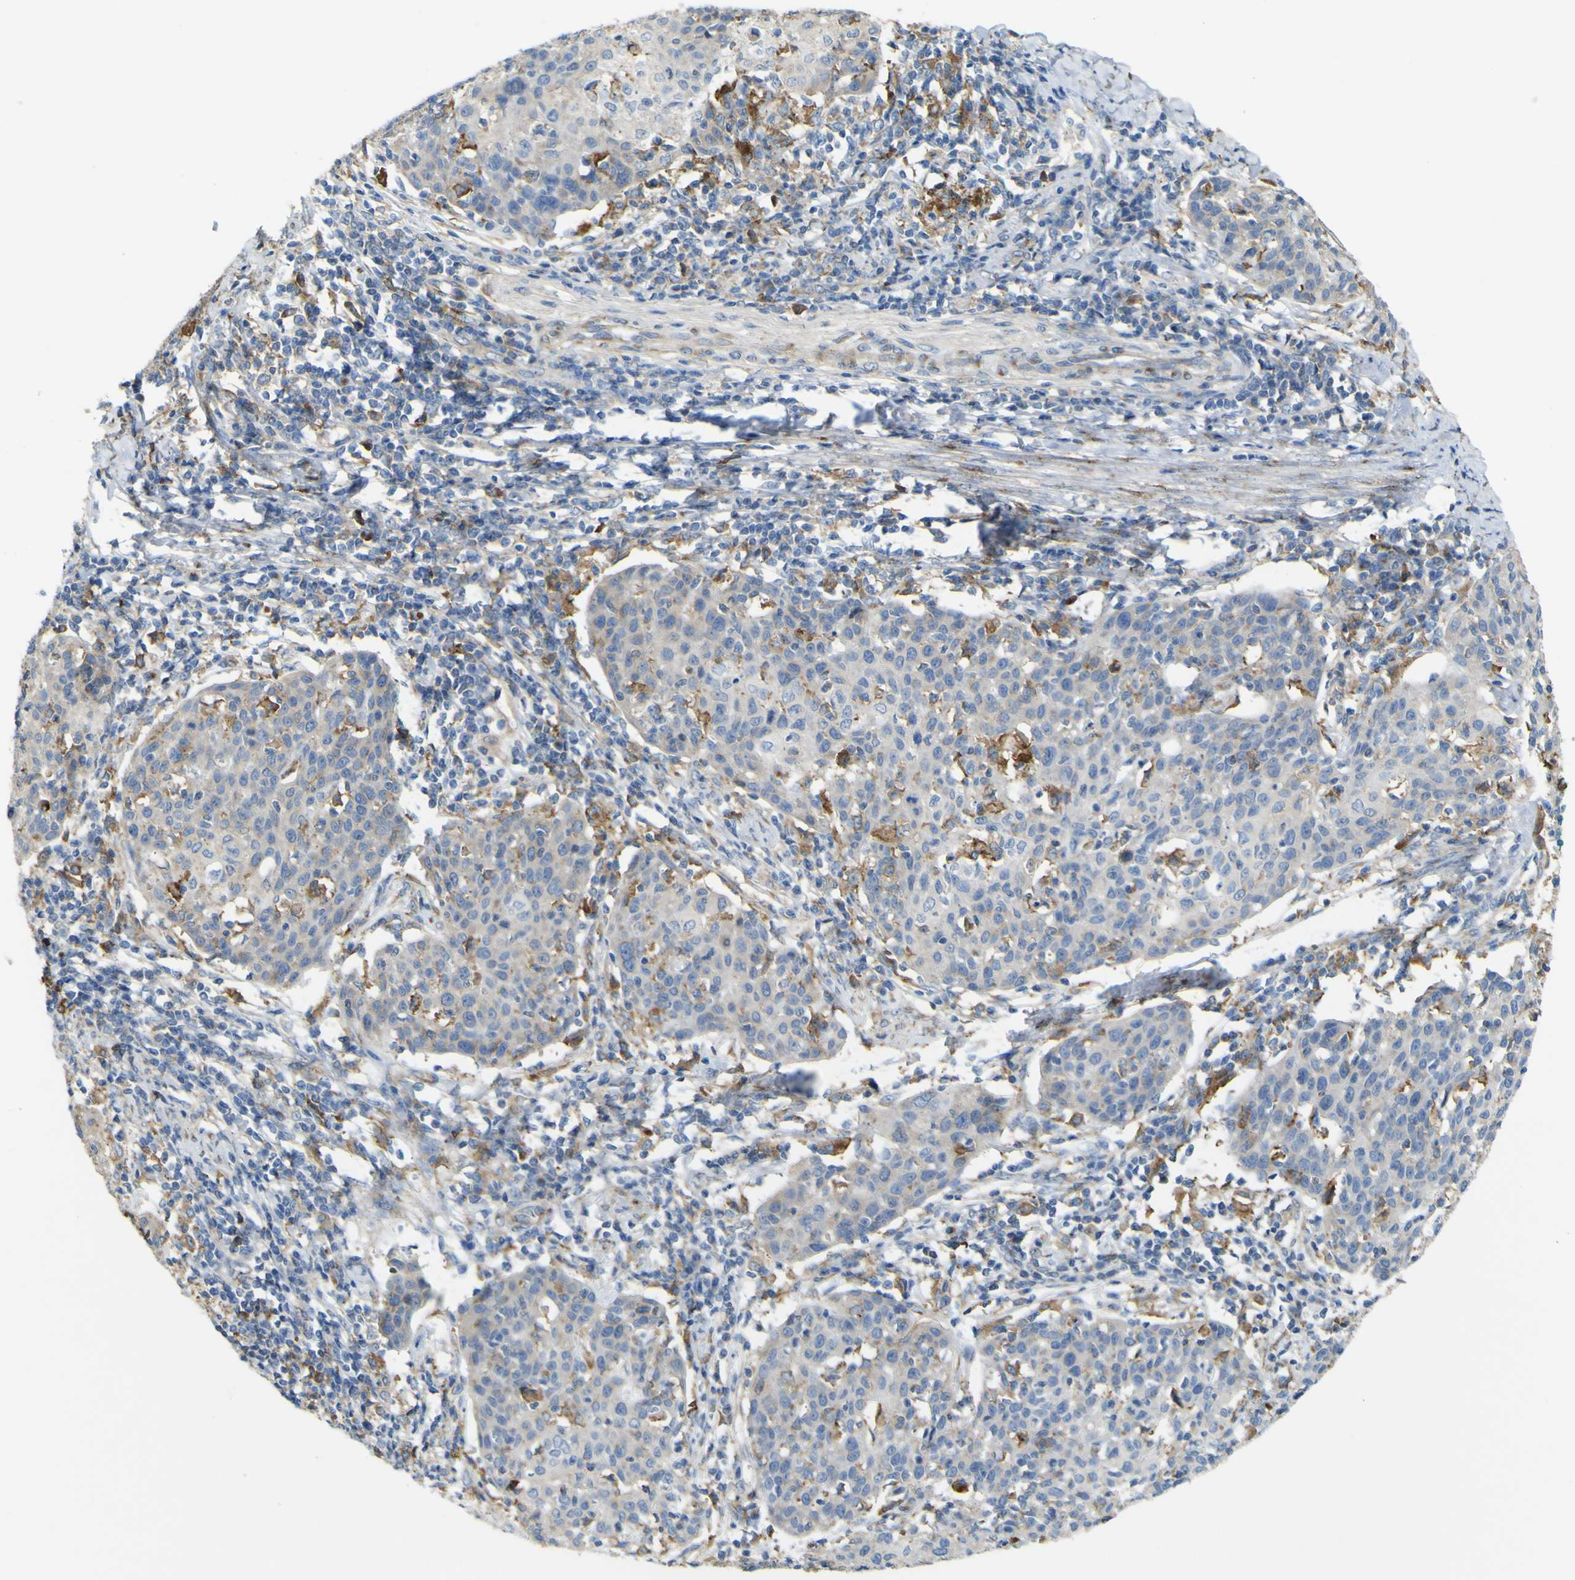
{"staining": {"intensity": "moderate", "quantity": "<25%", "location": "cytoplasmic/membranous"}, "tissue": "cervical cancer", "cell_type": "Tumor cells", "image_type": "cancer", "snomed": [{"axis": "morphology", "description": "Squamous cell carcinoma, NOS"}, {"axis": "topography", "description": "Cervix"}], "caption": "Immunohistochemical staining of cervical squamous cell carcinoma shows low levels of moderate cytoplasmic/membranous protein expression in about <25% of tumor cells.", "gene": "IGF2R", "patient": {"sex": "female", "age": 38}}